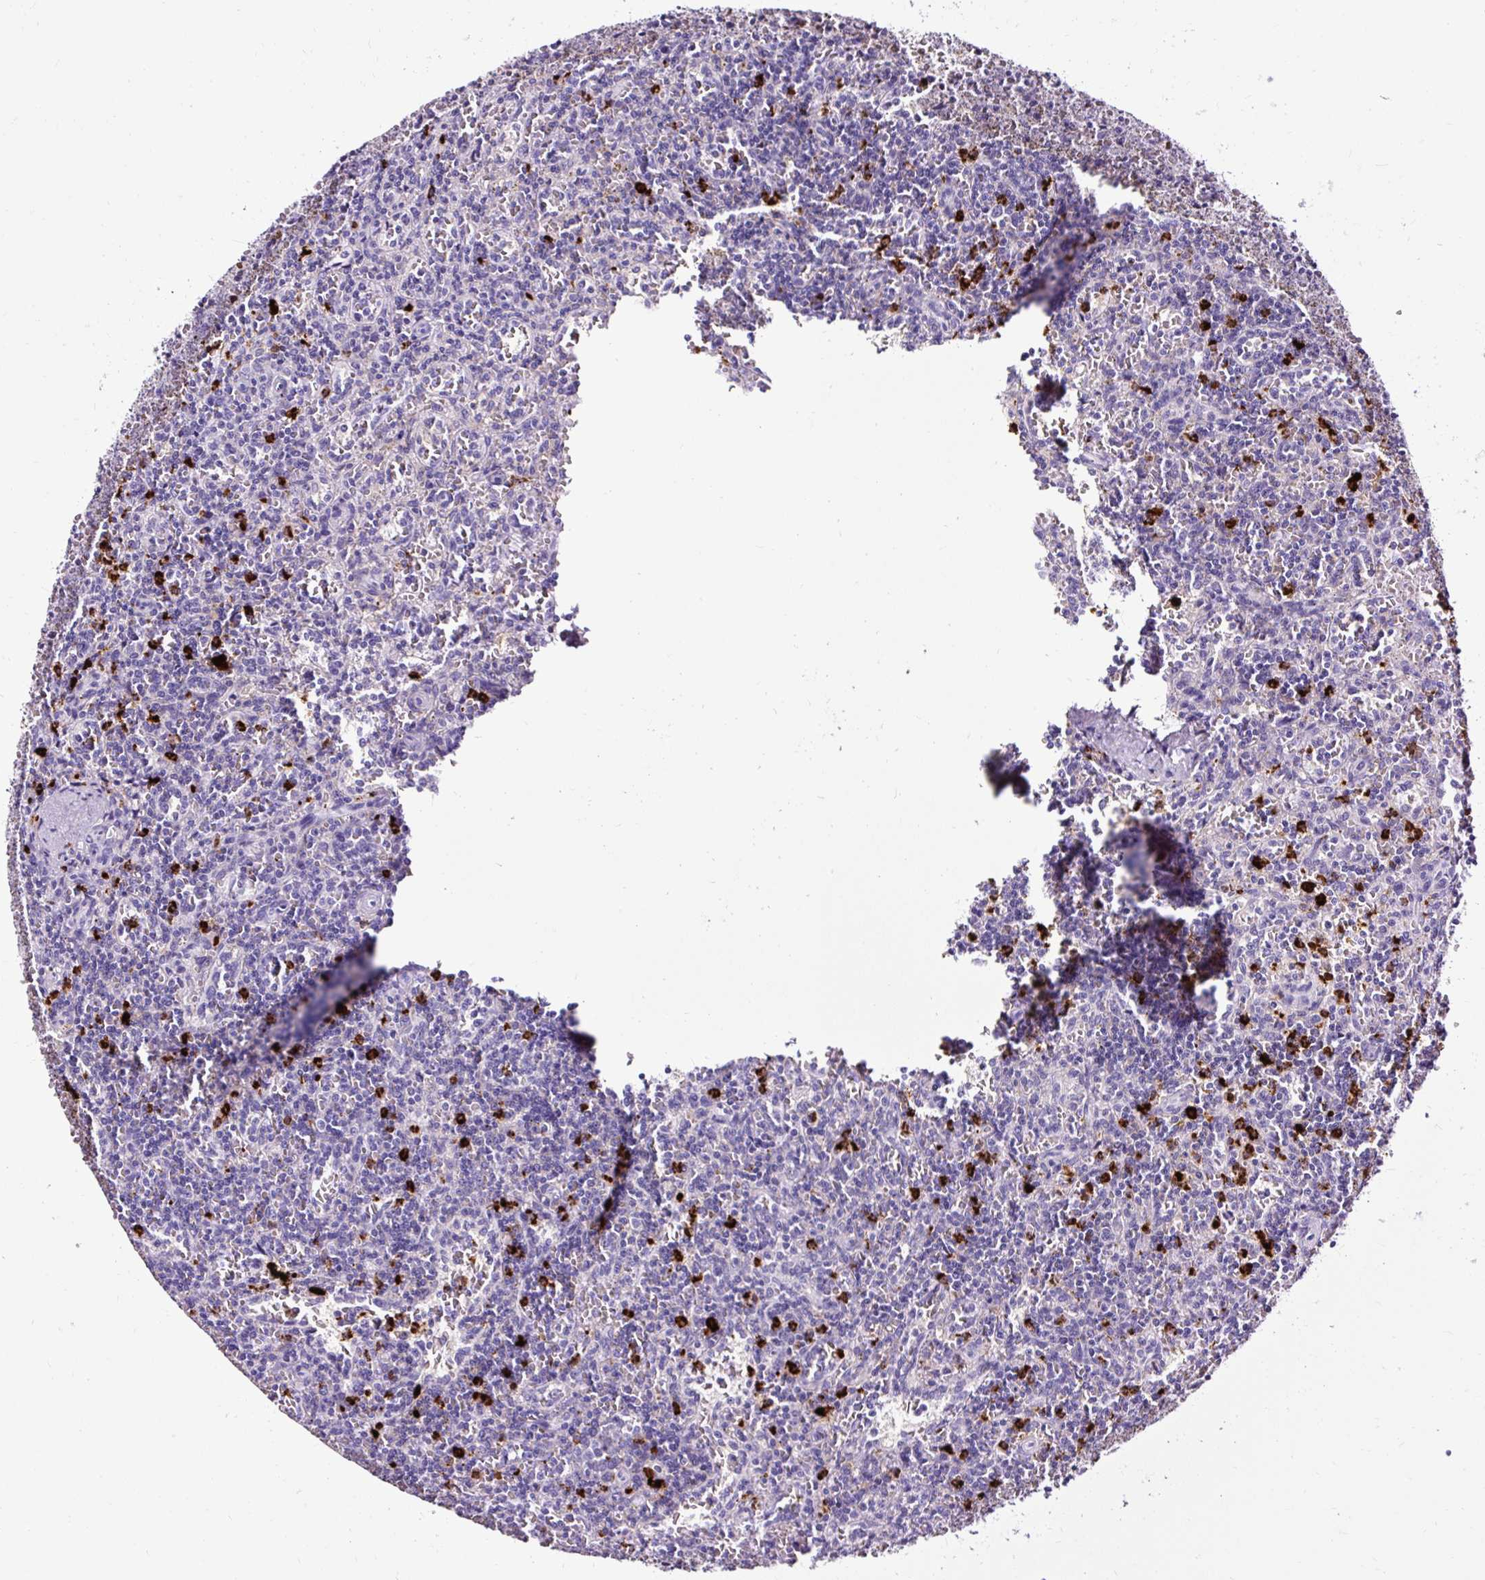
{"staining": {"intensity": "negative", "quantity": "none", "location": "none"}, "tissue": "lymphoma", "cell_type": "Tumor cells", "image_type": "cancer", "snomed": [{"axis": "morphology", "description": "Malignant lymphoma, non-Hodgkin's type, Low grade"}, {"axis": "topography", "description": "Spleen"}], "caption": "The immunohistochemistry (IHC) image has no significant positivity in tumor cells of lymphoma tissue.", "gene": "SLC7A8", "patient": {"sex": "male", "age": 73}}